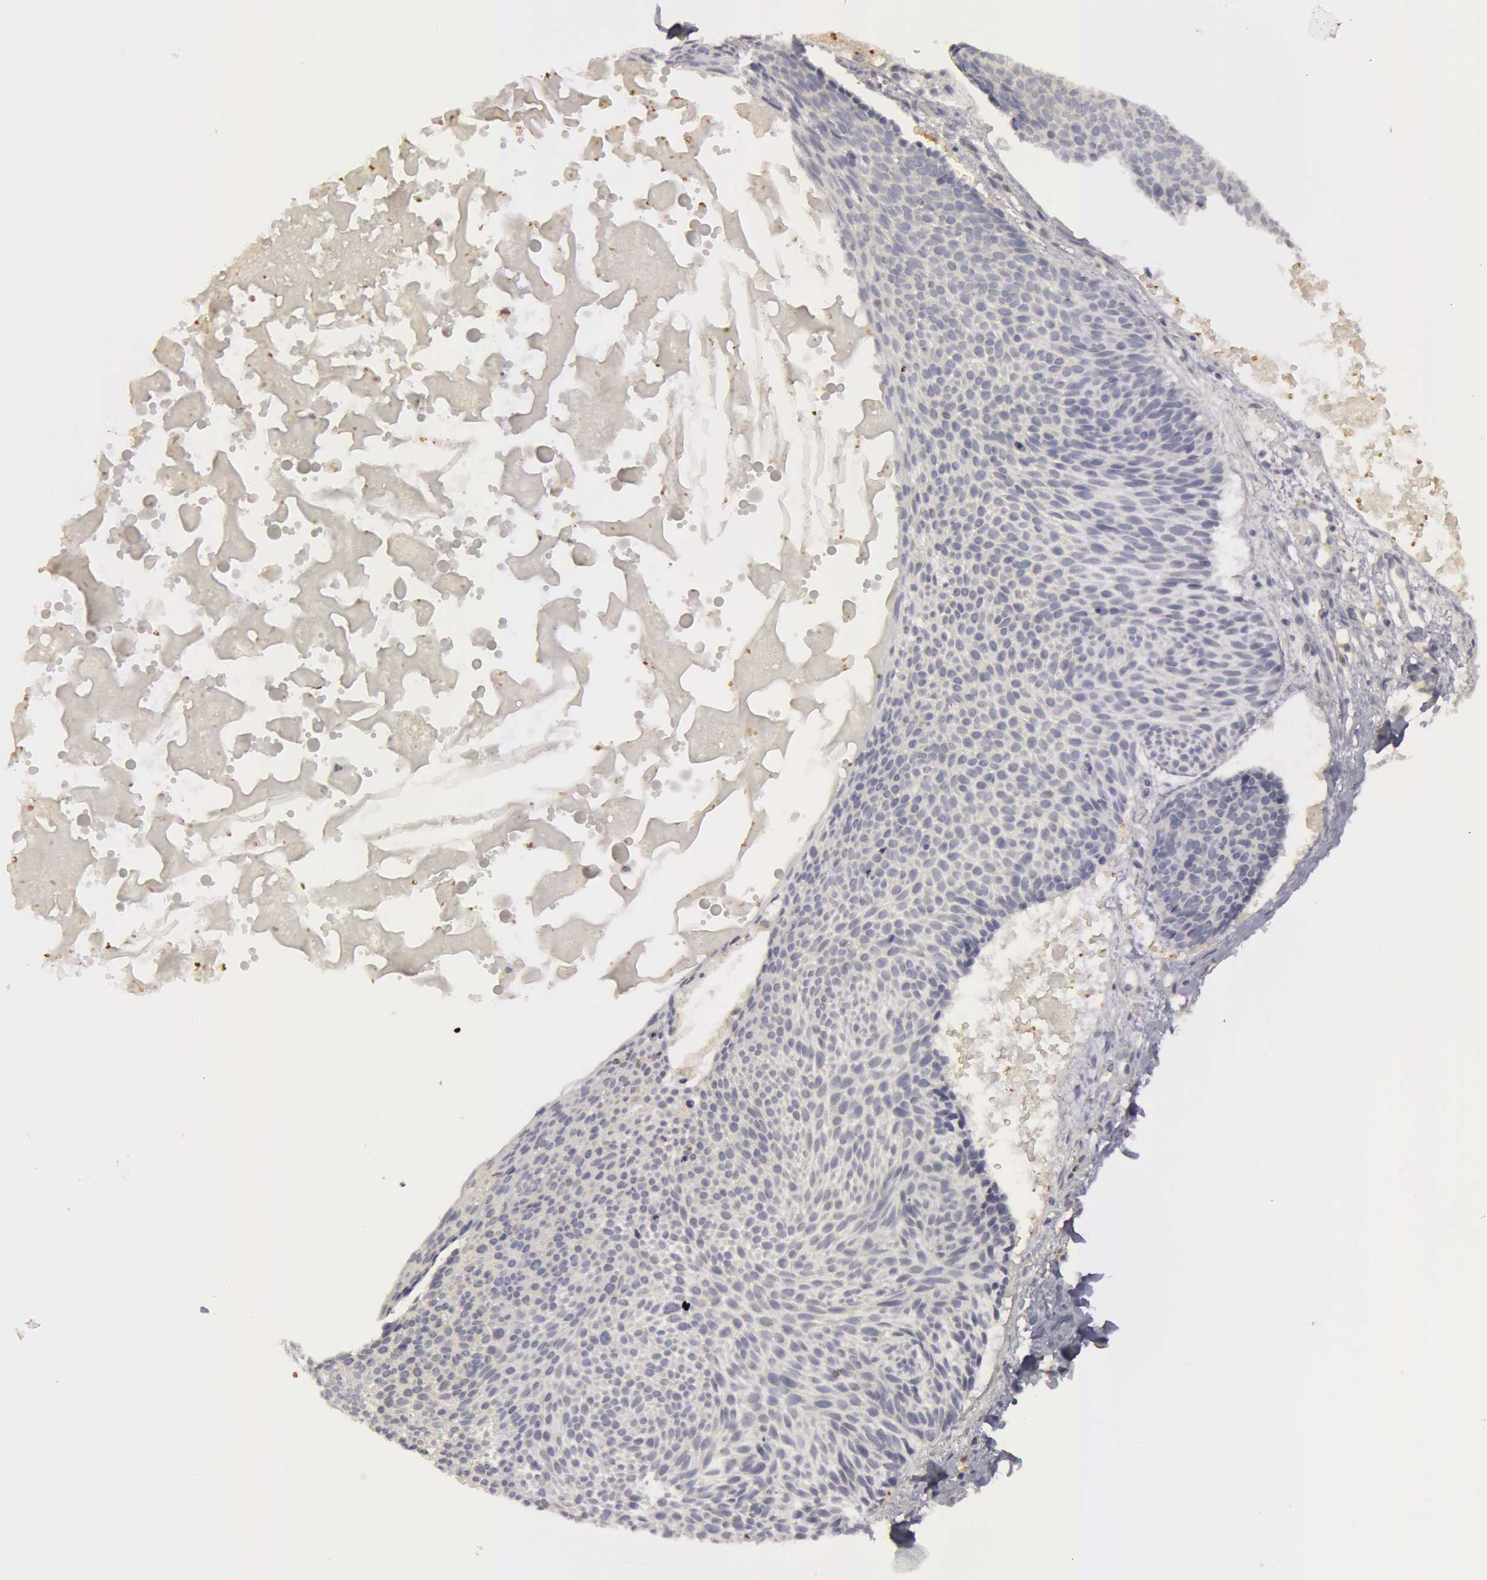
{"staining": {"intensity": "negative", "quantity": "none", "location": "none"}, "tissue": "skin cancer", "cell_type": "Tumor cells", "image_type": "cancer", "snomed": [{"axis": "morphology", "description": "Basal cell carcinoma"}, {"axis": "topography", "description": "Skin"}], "caption": "Tumor cells are negative for brown protein staining in skin basal cell carcinoma. The staining was performed using DAB to visualize the protein expression in brown, while the nuclei were stained in blue with hematoxylin (Magnification: 20x).", "gene": "CAT", "patient": {"sex": "male", "age": 84}}